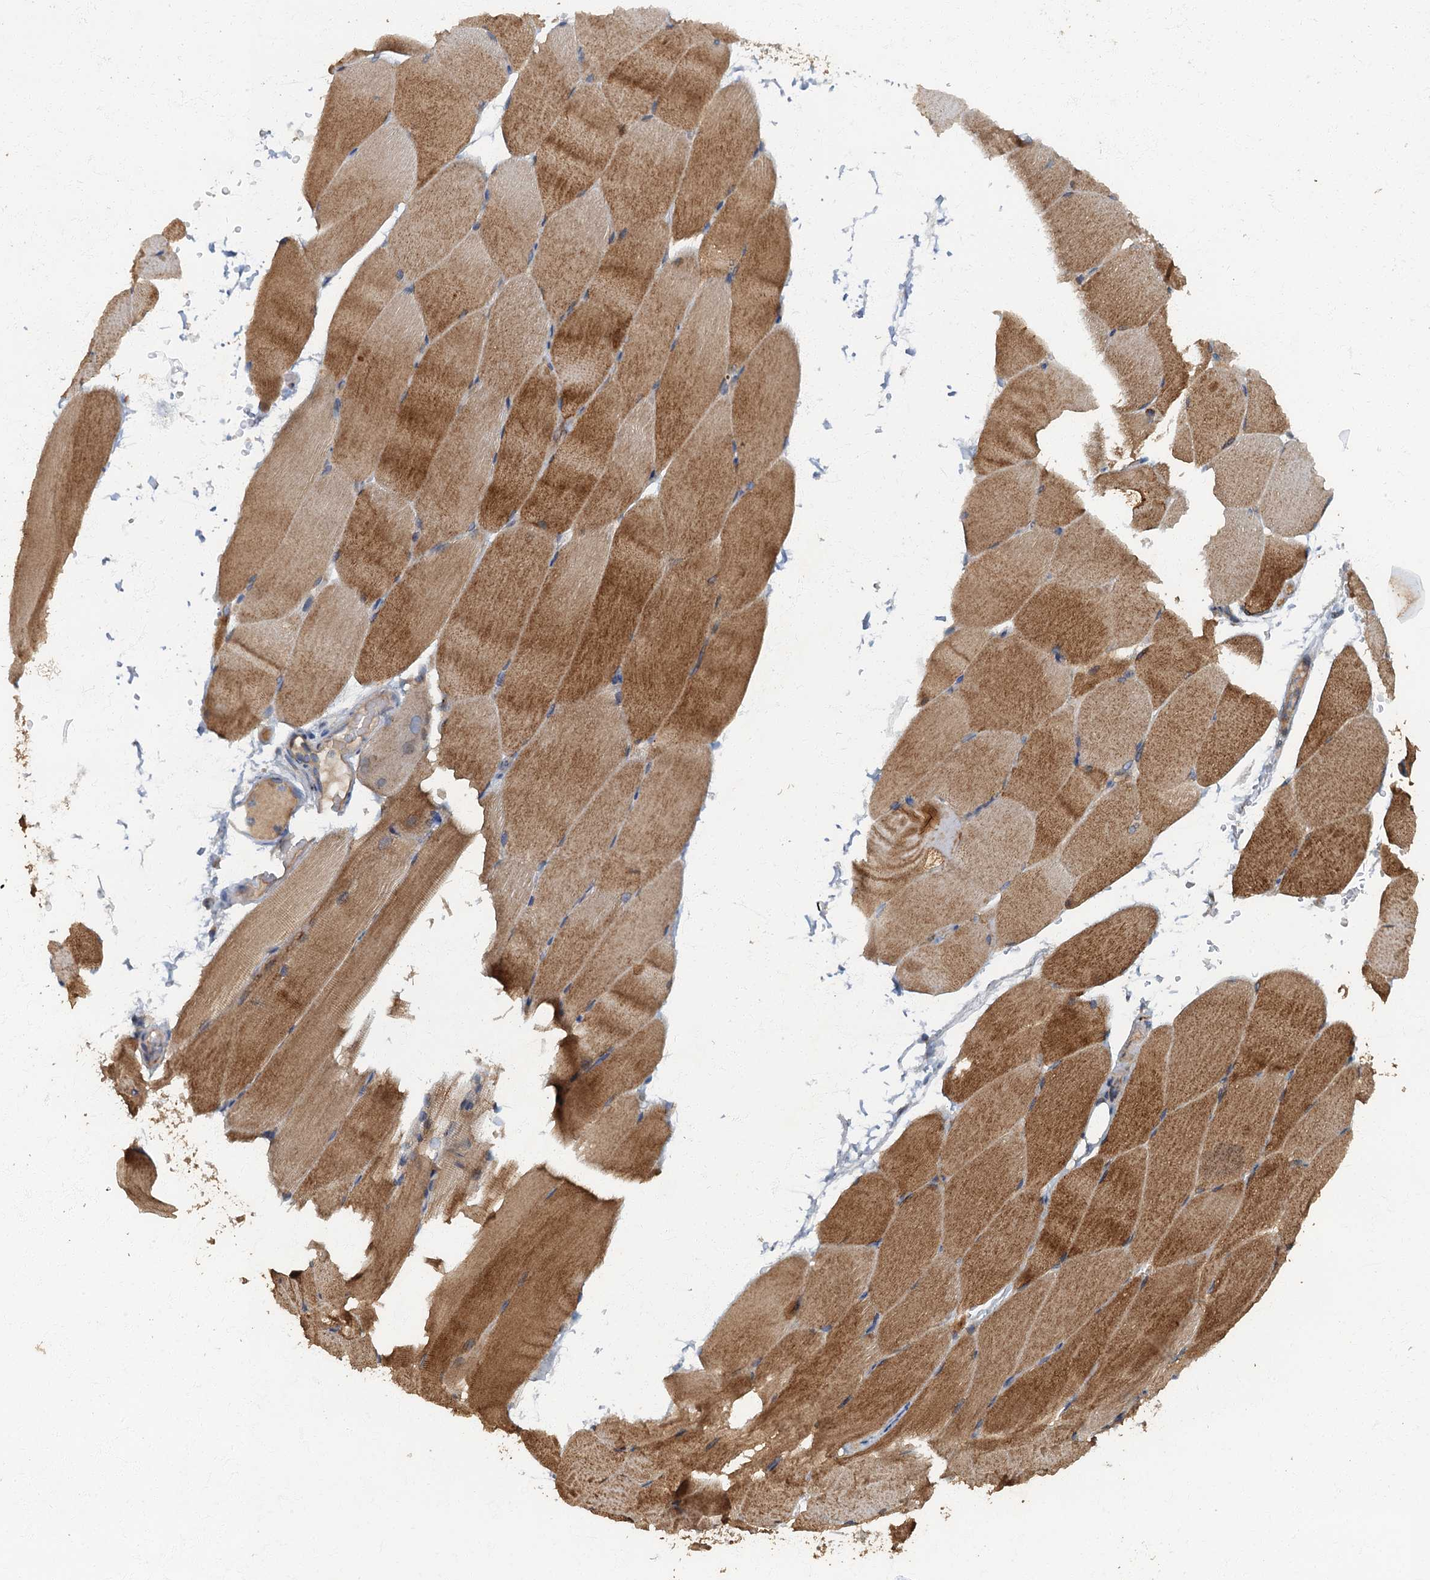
{"staining": {"intensity": "moderate", "quantity": "25%-75%", "location": "cytoplasmic/membranous"}, "tissue": "skeletal muscle", "cell_type": "Myocytes", "image_type": "normal", "snomed": [{"axis": "morphology", "description": "Normal tissue, NOS"}, {"axis": "topography", "description": "Skeletal muscle"}, {"axis": "topography", "description": "Parathyroid gland"}], "caption": "Immunohistochemical staining of unremarkable skeletal muscle exhibits 25%-75% levels of moderate cytoplasmic/membranous protein expression in about 25%-75% of myocytes. The protein of interest is stained brown, and the nuclei are stained in blue (DAB (3,3'-diaminobenzidine) IHC with brightfield microscopy, high magnification).", "gene": "ARL11", "patient": {"sex": "female", "age": 37}}